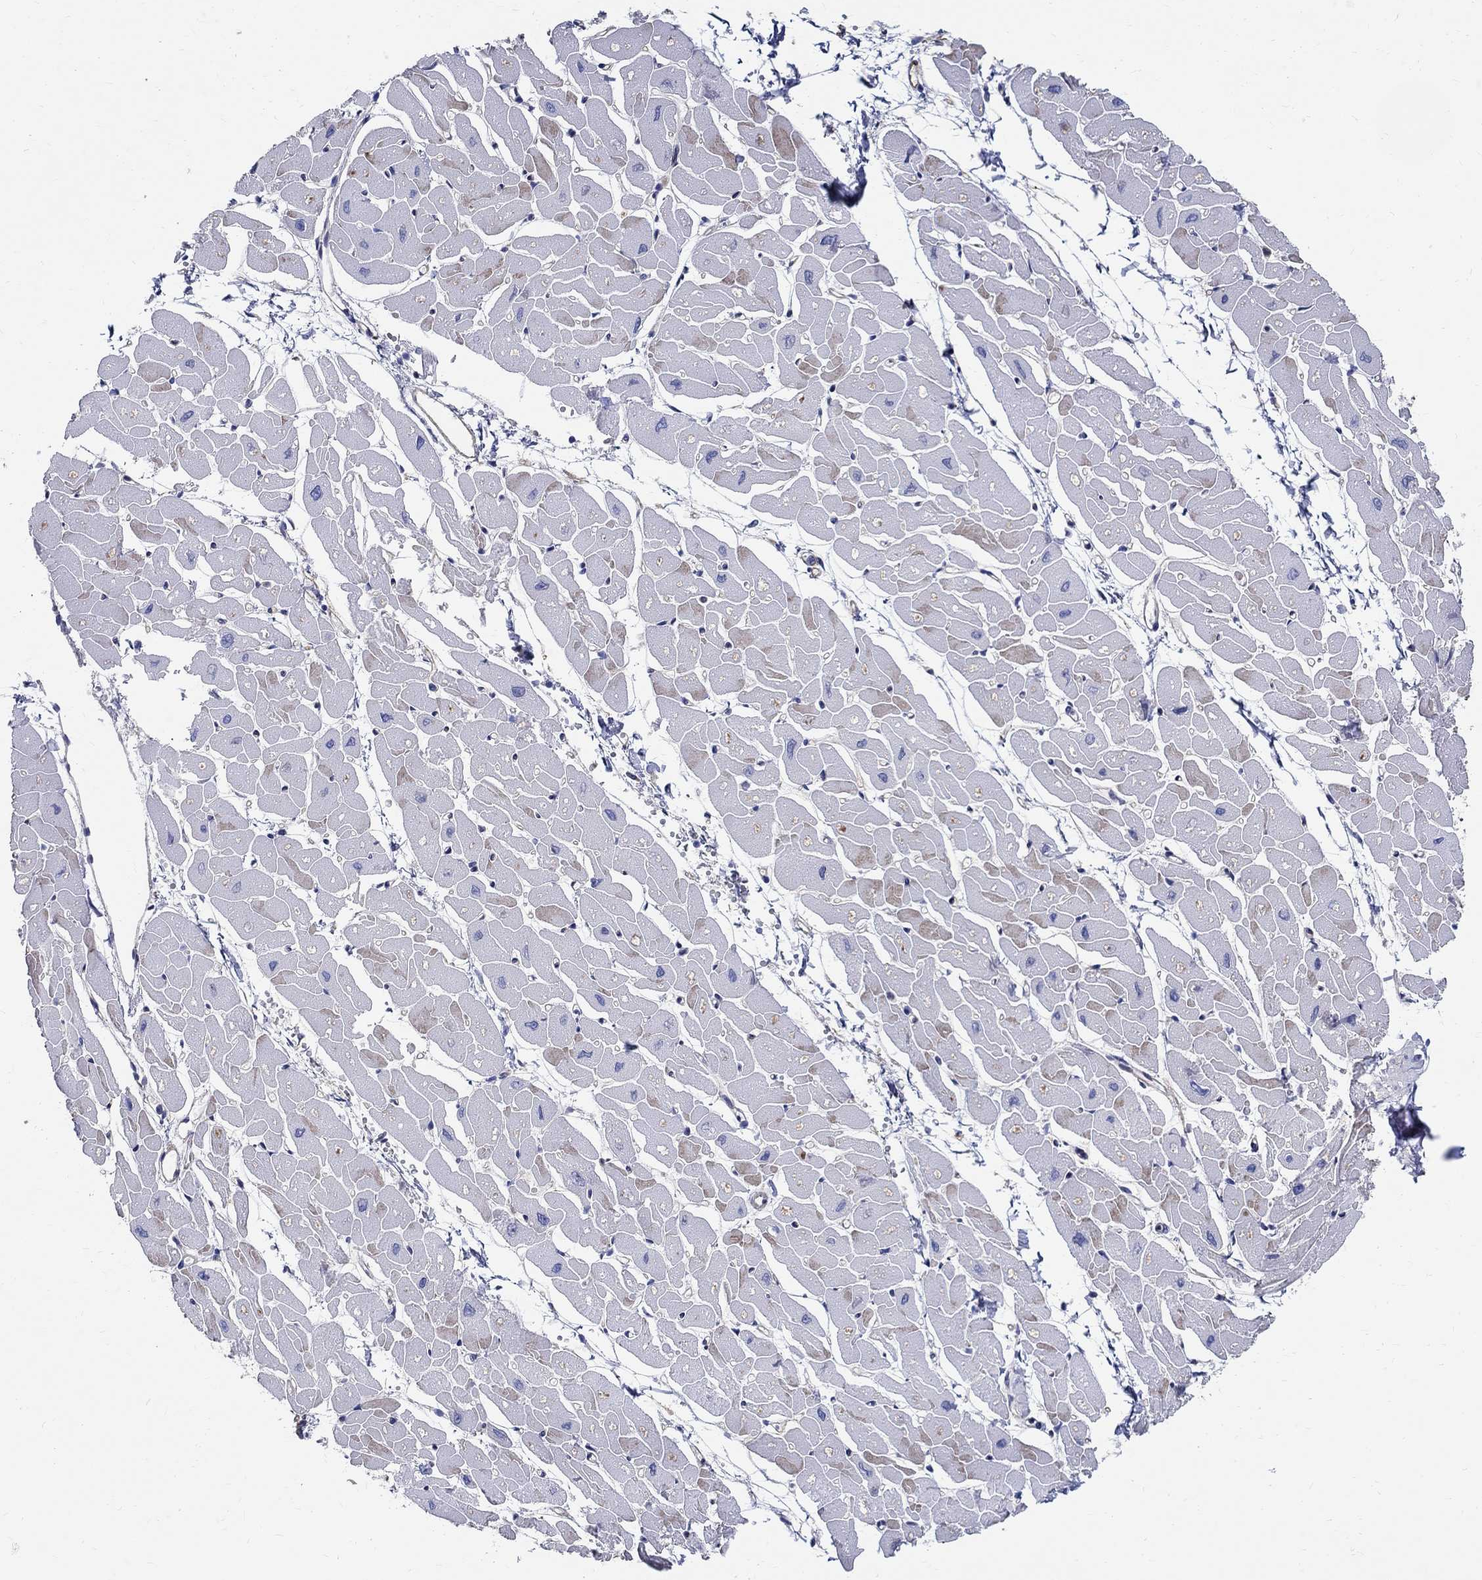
{"staining": {"intensity": "weak", "quantity": "<25%", "location": "cytoplasmic/membranous"}, "tissue": "heart muscle", "cell_type": "Cardiomyocytes", "image_type": "normal", "snomed": [{"axis": "morphology", "description": "Normal tissue, NOS"}, {"axis": "topography", "description": "Heart"}], "caption": "Cardiomyocytes show no significant staining in normal heart muscle. (DAB (3,3'-diaminobenzidine) immunohistochemistry (IHC) with hematoxylin counter stain).", "gene": "SOX2", "patient": {"sex": "male", "age": 57}}